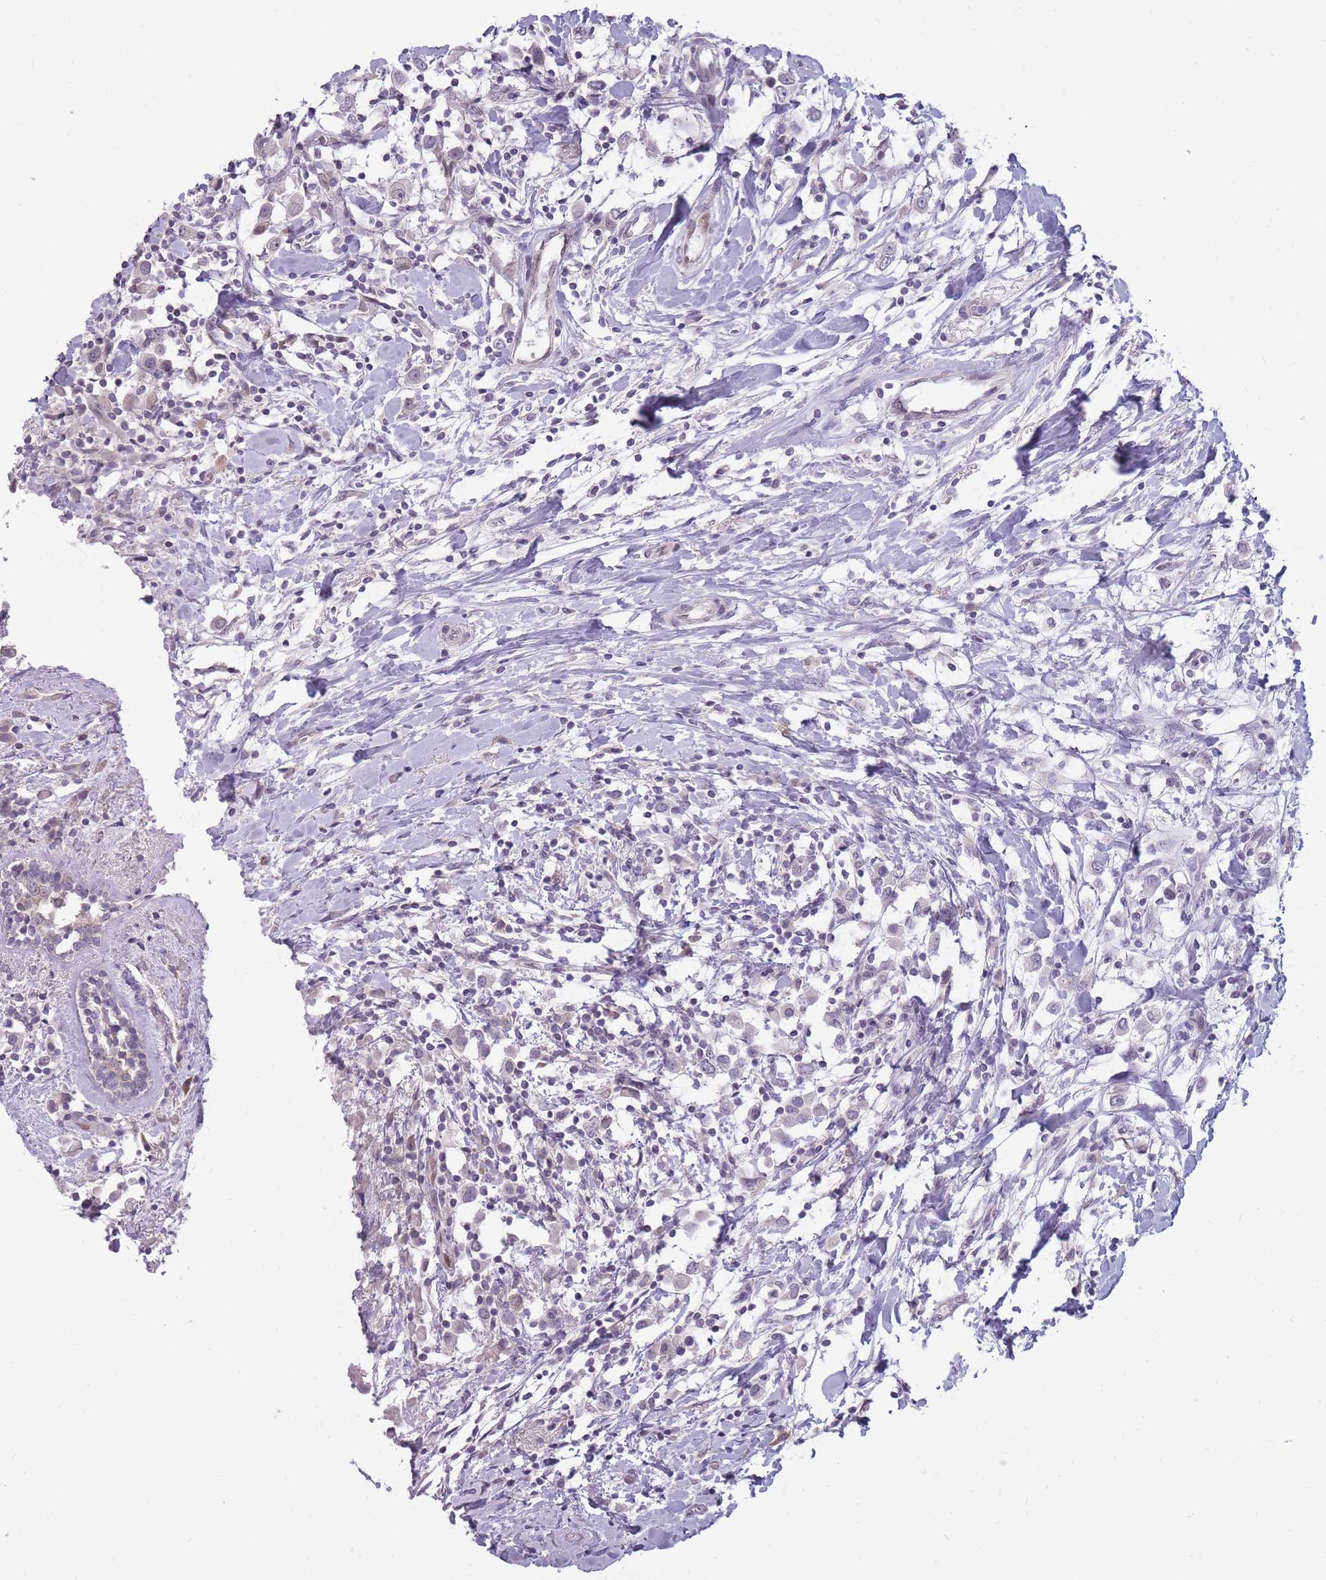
{"staining": {"intensity": "negative", "quantity": "none", "location": "none"}, "tissue": "breast cancer", "cell_type": "Tumor cells", "image_type": "cancer", "snomed": [{"axis": "morphology", "description": "Duct carcinoma"}, {"axis": "topography", "description": "Breast"}], "caption": "IHC of human breast intraductal carcinoma displays no expression in tumor cells.", "gene": "POMZP3", "patient": {"sex": "female", "age": 61}}